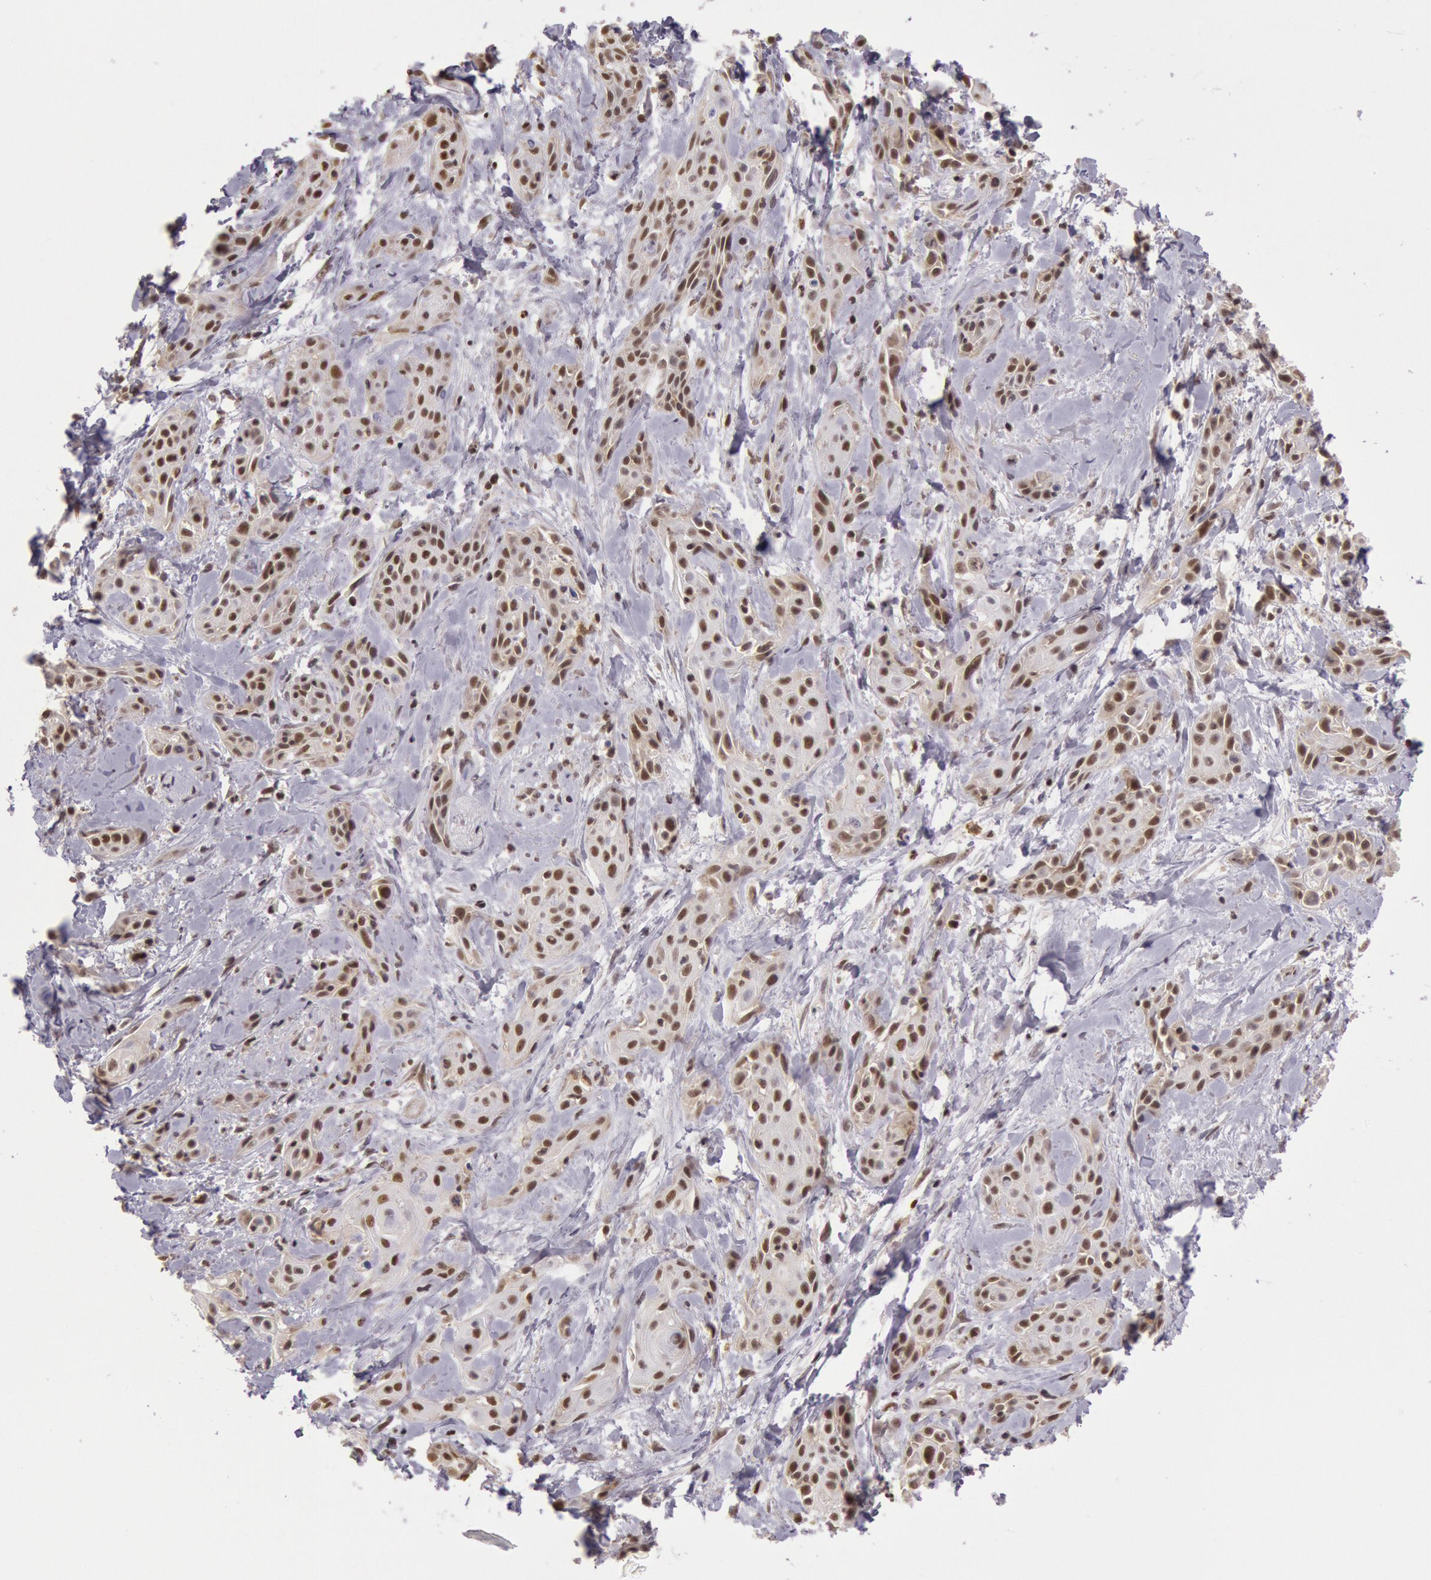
{"staining": {"intensity": "strong", "quantity": ">75%", "location": "nuclear"}, "tissue": "skin cancer", "cell_type": "Tumor cells", "image_type": "cancer", "snomed": [{"axis": "morphology", "description": "Squamous cell carcinoma, NOS"}, {"axis": "topography", "description": "Skin"}, {"axis": "topography", "description": "Anal"}], "caption": "Strong nuclear expression for a protein is seen in approximately >75% of tumor cells of squamous cell carcinoma (skin) using immunohistochemistry (IHC).", "gene": "ESS2", "patient": {"sex": "male", "age": 64}}